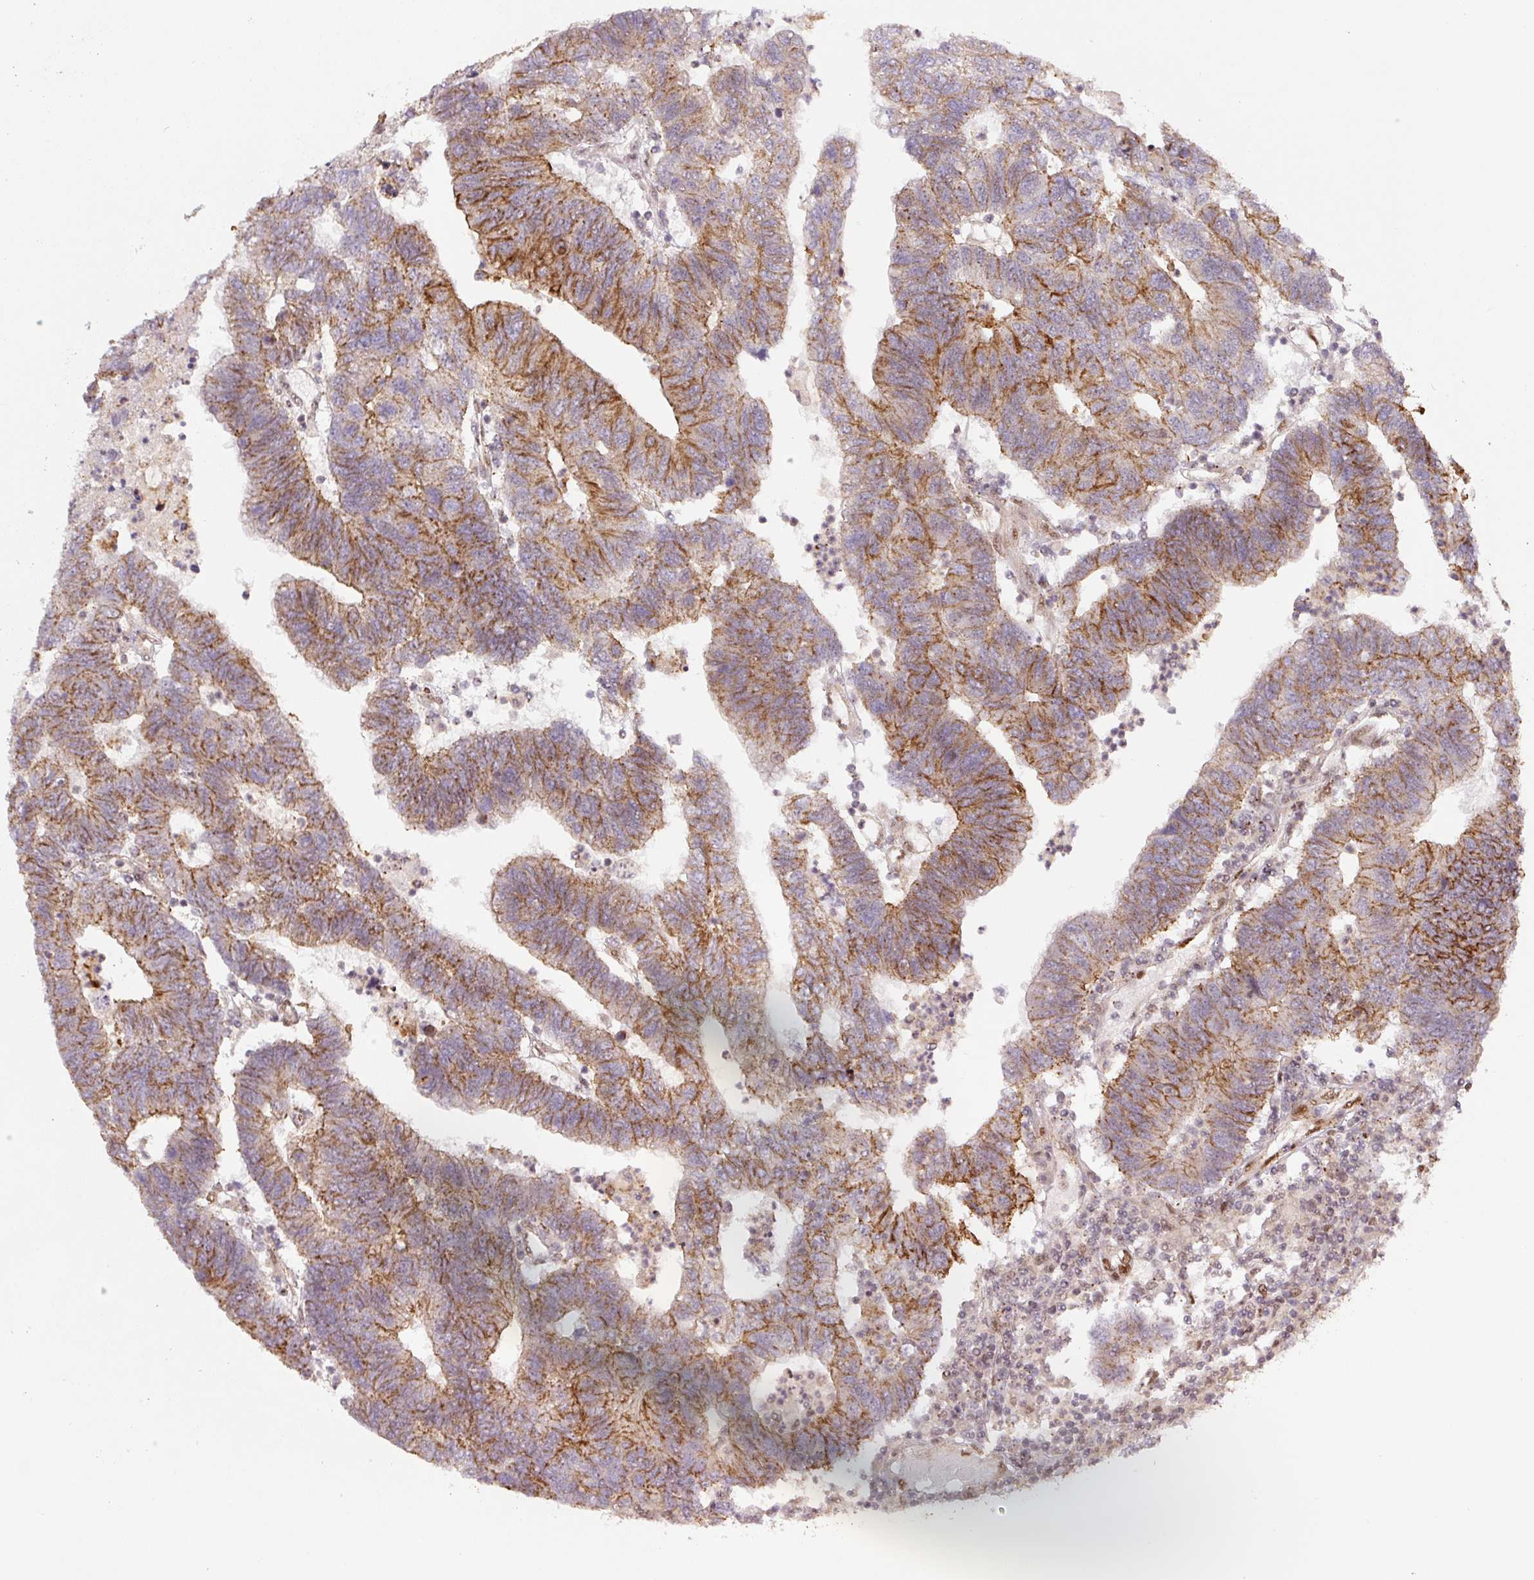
{"staining": {"intensity": "moderate", "quantity": ">75%", "location": "cytoplasmic/membranous"}, "tissue": "colorectal cancer", "cell_type": "Tumor cells", "image_type": "cancer", "snomed": [{"axis": "morphology", "description": "Adenocarcinoma, NOS"}, {"axis": "topography", "description": "Colon"}], "caption": "The photomicrograph demonstrates immunohistochemical staining of adenocarcinoma (colorectal). There is moderate cytoplasmic/membranous expression is seen in approximately >75% of tumor cells. (DAB IHC with brightfield microscopy, high magnification).", "gene": "PYDC2", "patient": {"sex": "female", "age": 48}}